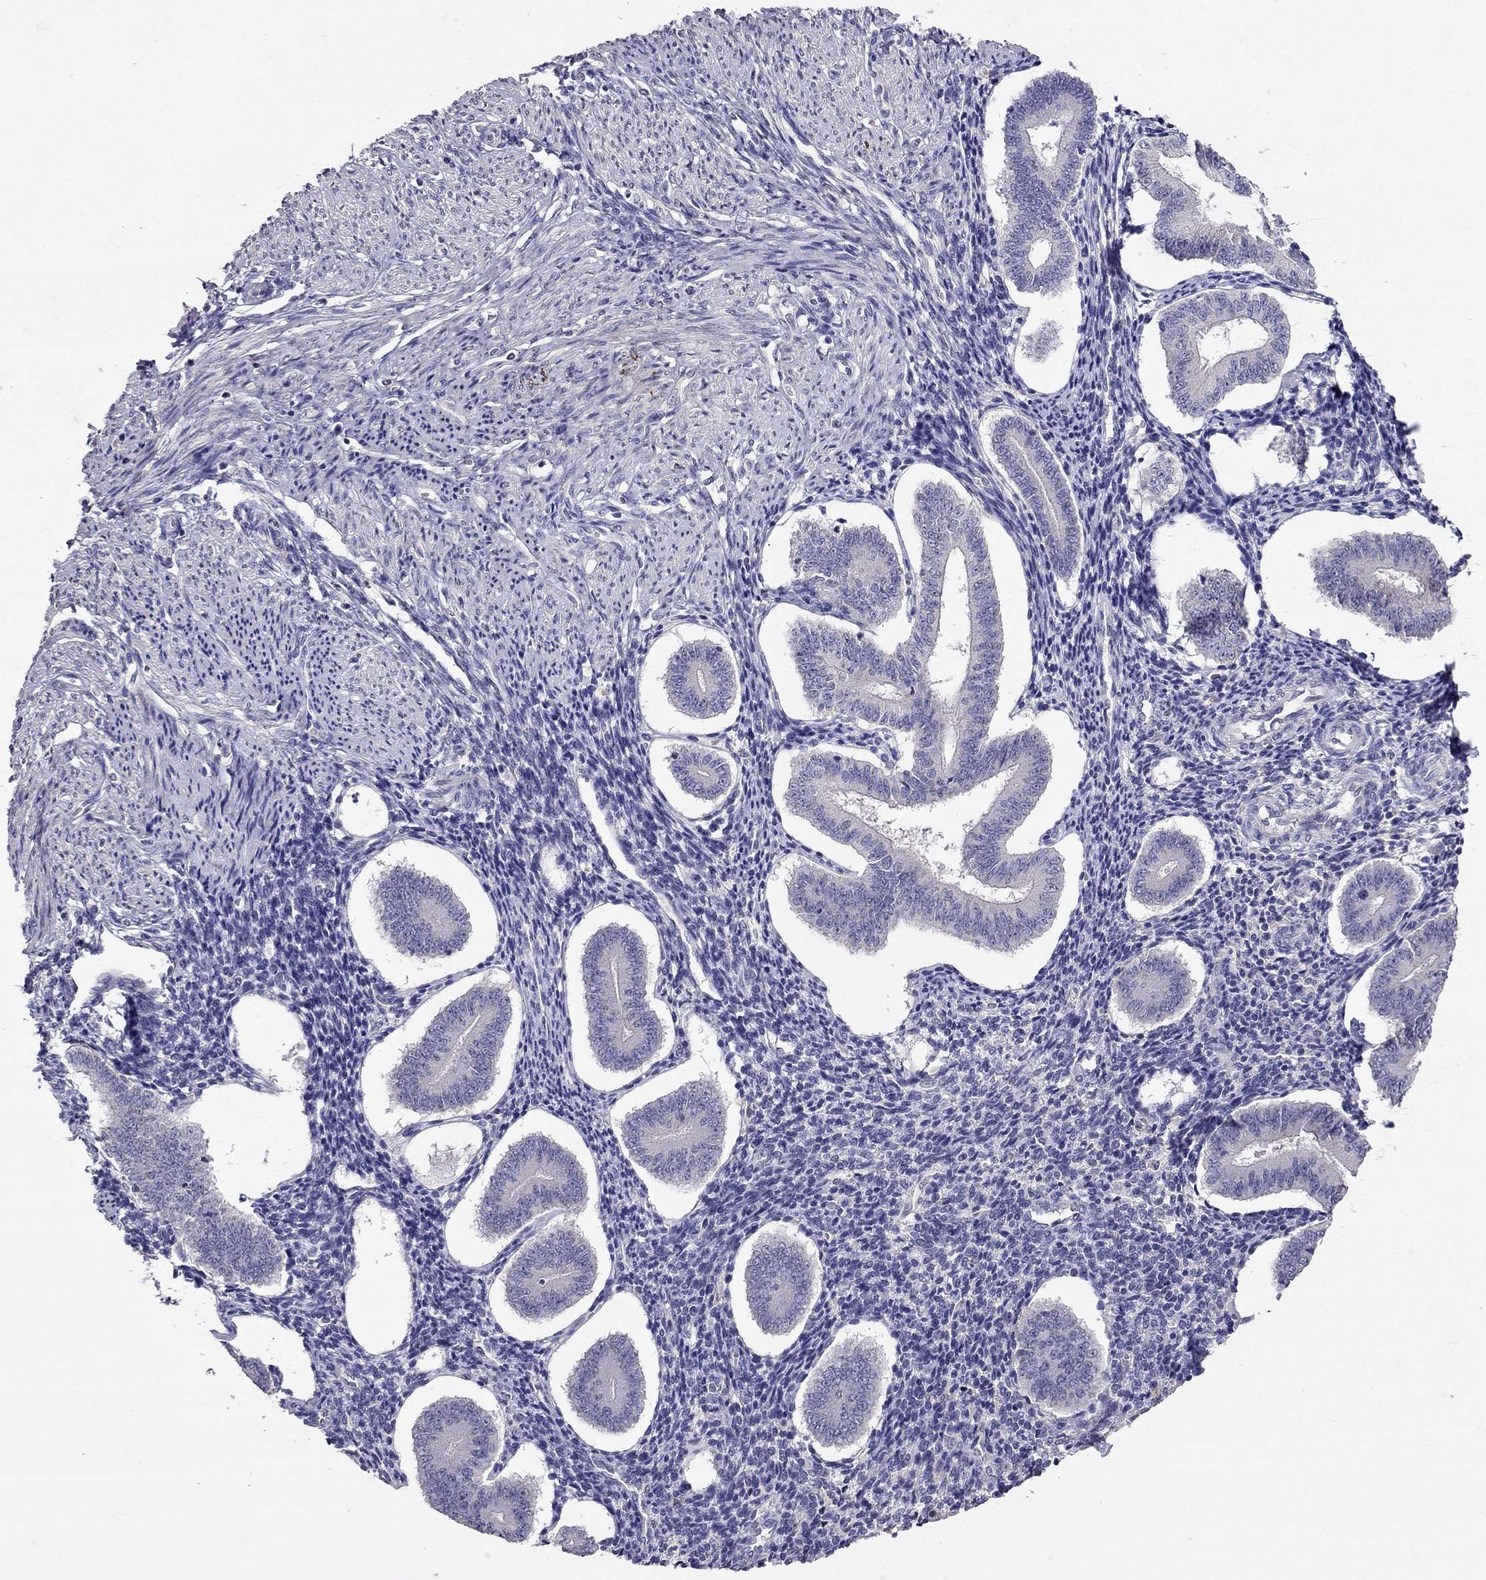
{"staining": {"intensity": "negative", "quantity": "none", "location": "none"}, "tissue": "endometrium", "cell_type": "Cells in endometrial stroma", "image_type": "normal", "snomed": [{"axis": "morphology", "description": "Normal tissue, NOS"}, {"axis": "topography", "description": "Endometrium"}], "caption": "An image of human endometrium is negative for staining in cells in endometrial stroma. (DAB (3,3'-diaminobenzidine) IHC, high magnification).", "gene": "FST", "patient": {"sex": "female", "age": 40}}